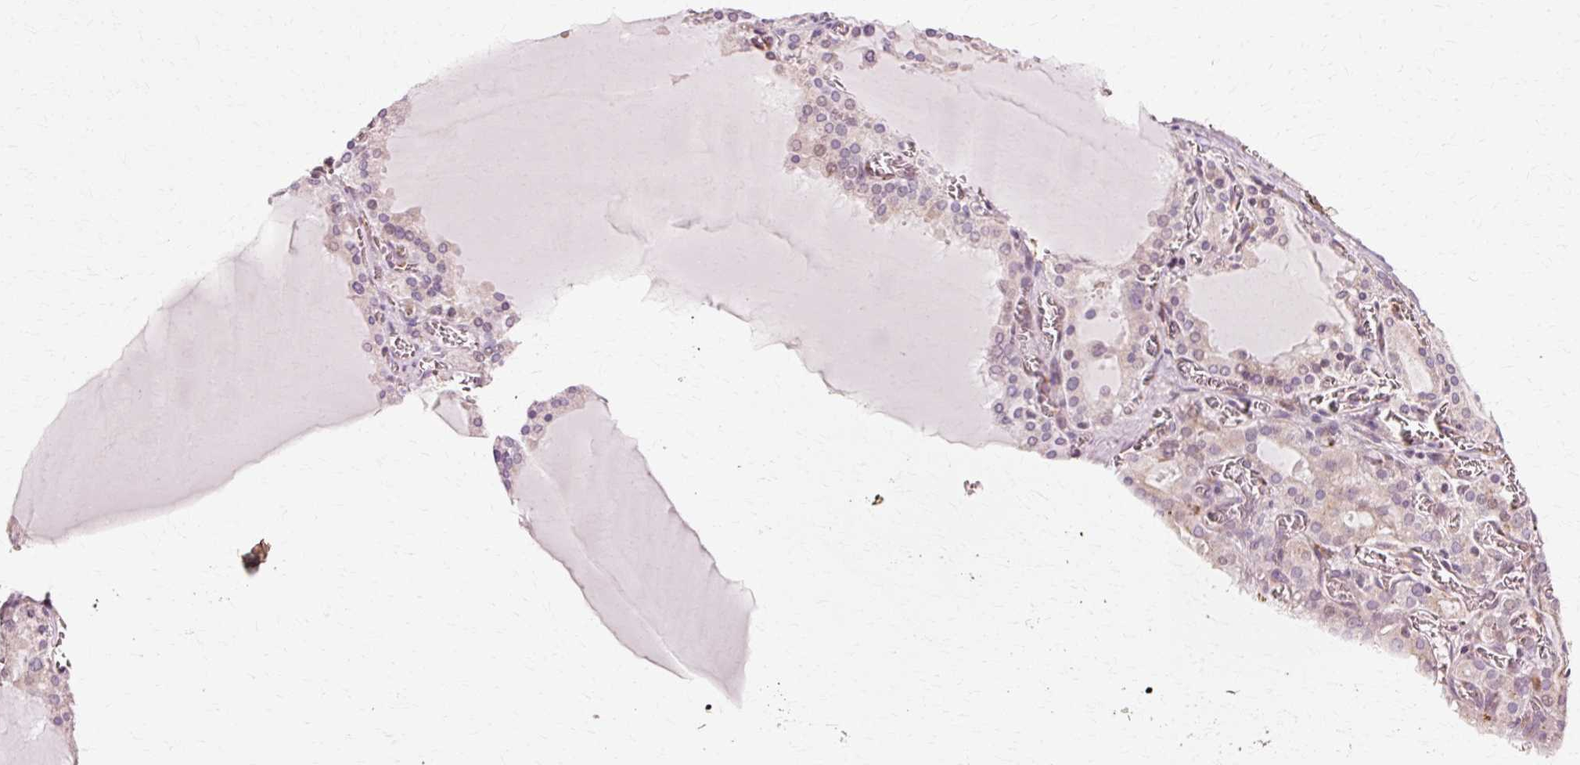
{"staining": {"intensity": "moderate", "quantity": "25%-75%", "location": "cytoplasmic/membranous"}, "tissue": "thyroid gland", "cell_type": "Glandular cells", "image_type": "normal", "snomed": [{"axis": "morphology", "description": "Normal tissue, NOS"}, {"axis": "topography", "description": "Thyroid gland"}], "caption": "DAB immunohistochemical staining of normal thyroid gland demonstrates moderate cytoplasmic/membranous protein expression in about 25%-75% of glandular cells.", "gene": "RANBP2", "patient": {"sex": "female", "age": 30}}